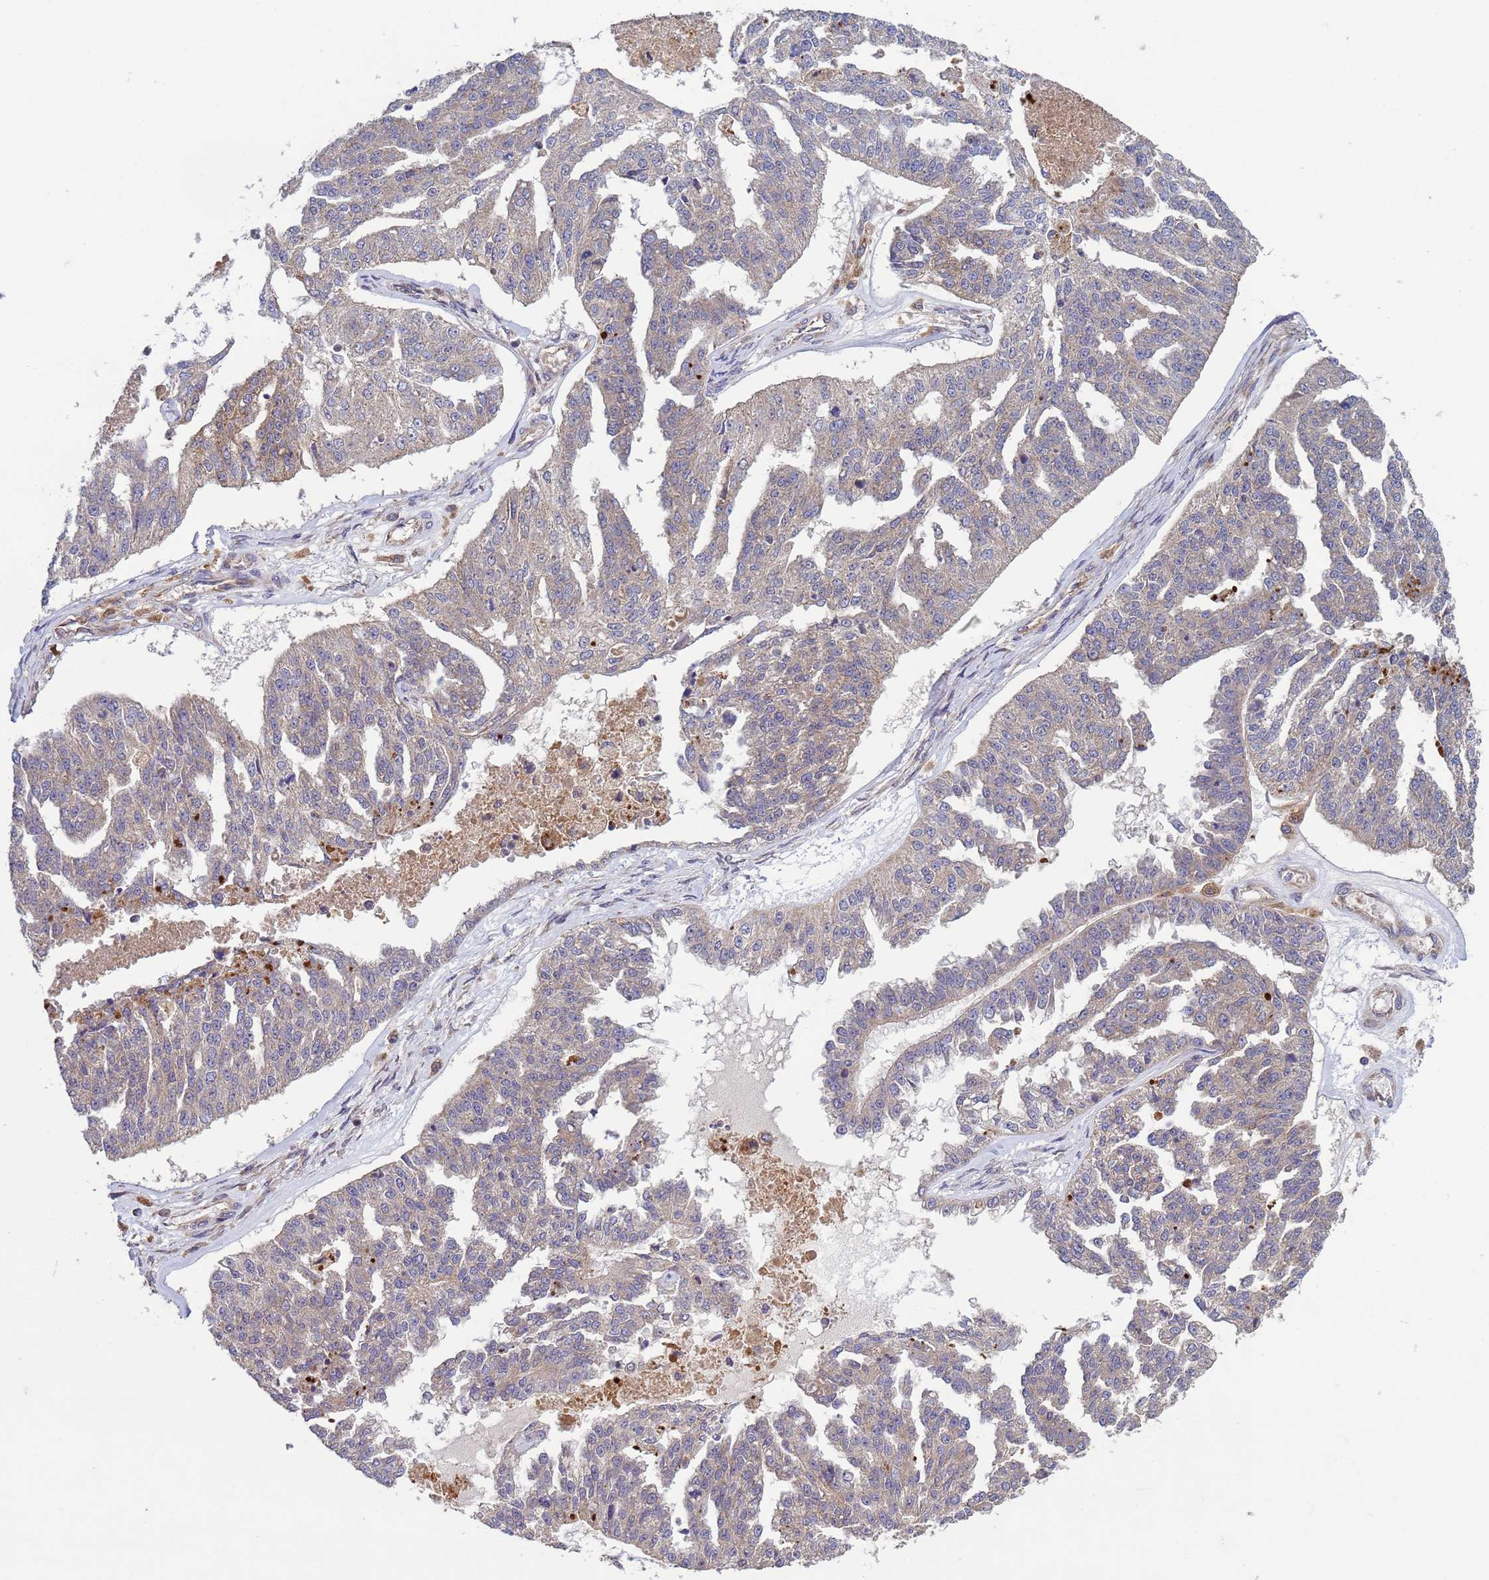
{"staining": {"intensity": "weak", "quantity": "<25%", "location": "cytoplasmic/membranous"}, "tissue": "ovarian cancer", "cell_type": "Tumor cells", "image_type": "cancer", "snomed": [{"axis": "morphology", "description": "Cystadenocarcinoma, serous, NOS"}, {"axis": "topography", "description": "Ovary"}], "caption": "The micrograph displays no staining of tumor cells in ovarian serous cystadenocarcinoma.", "gene": "RAB10", "patient": {"sex": "female", "age": 58}}